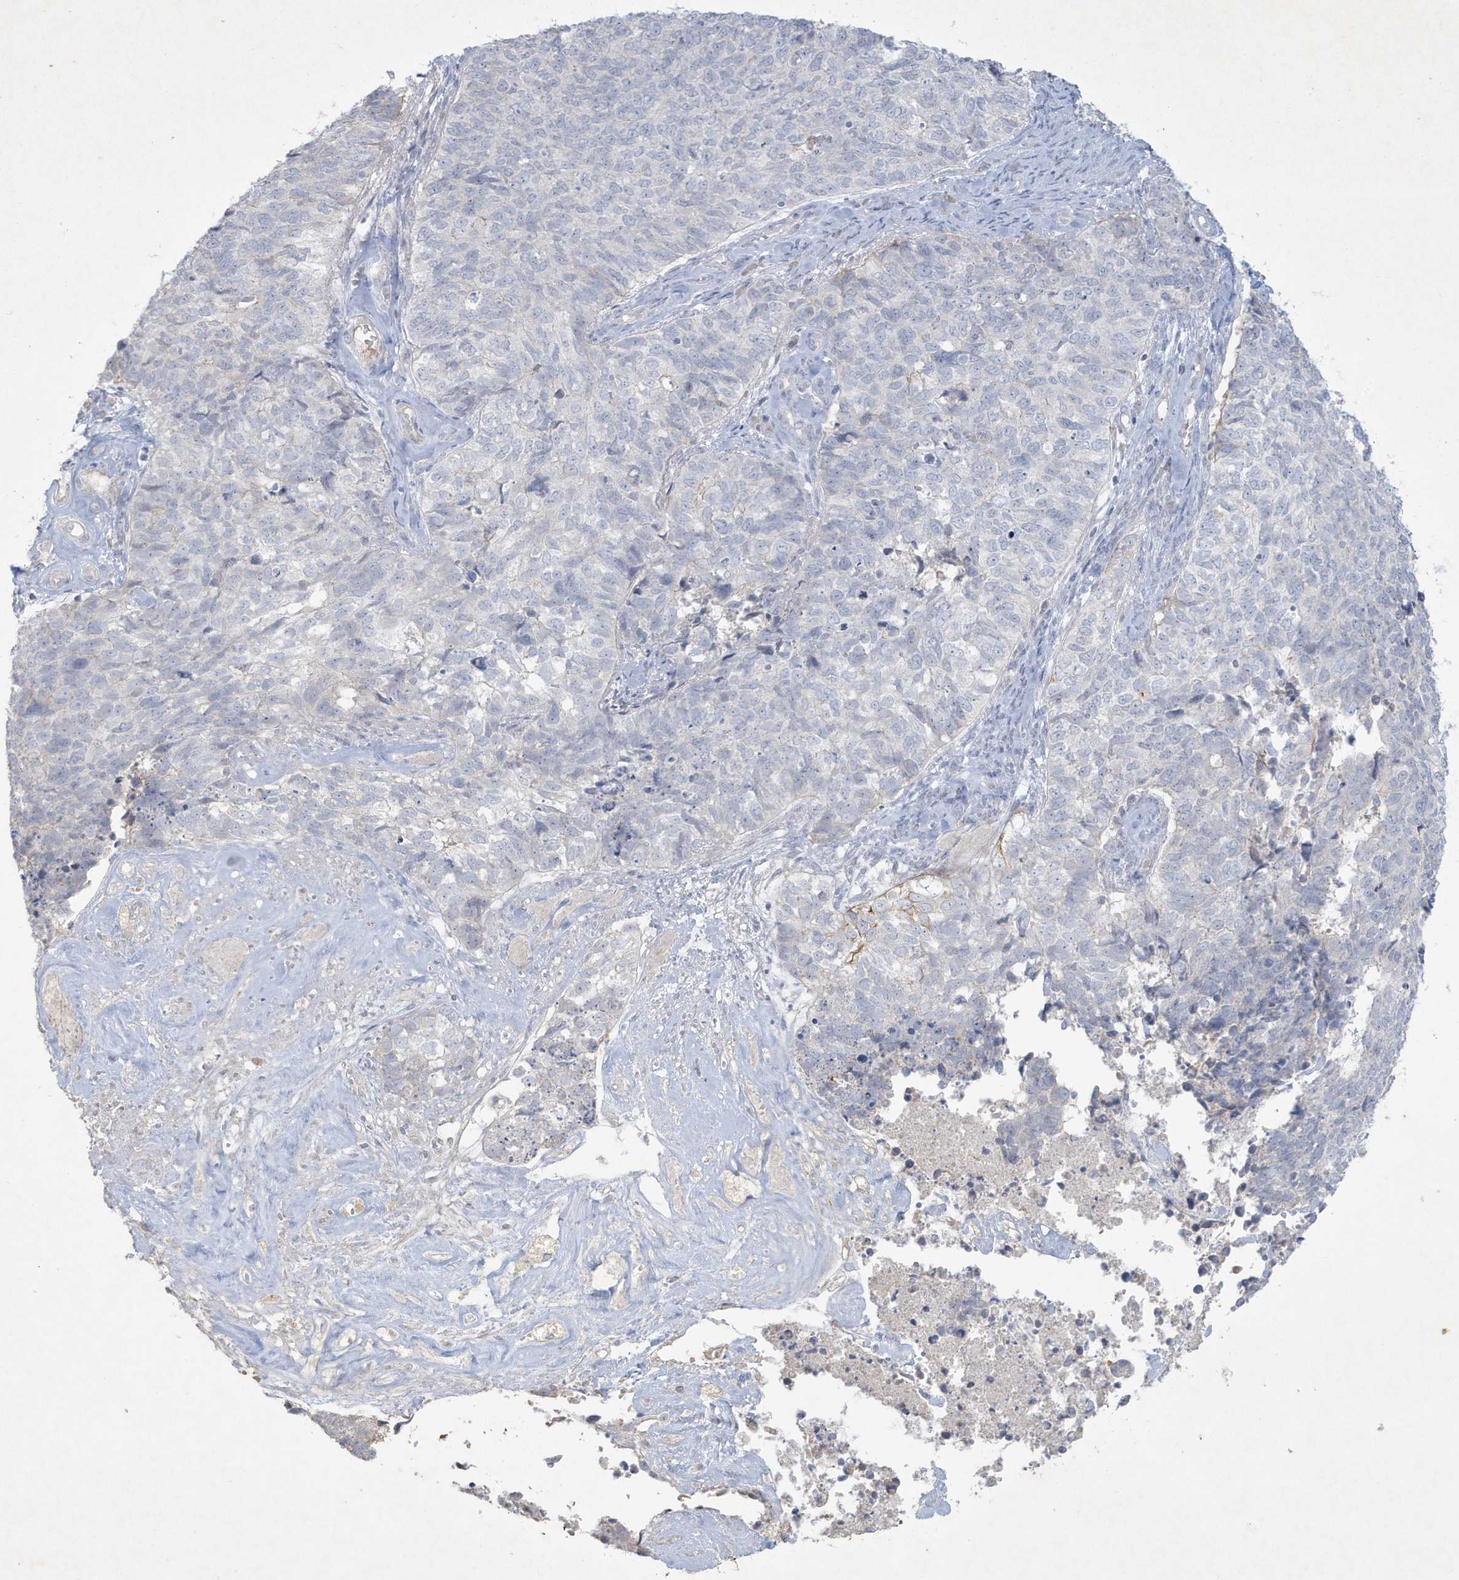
{"staining": {"intensity": "weak", "quantity": "<25%", "location": "cytoplasmic/membranous"}, "tissue": "cervical cancer", "cell_type": "Tumor cells", "image_type": "cancer", "snomed": [{"axis": "morphology", "description": "Squamous cell carcinoma, NOS"}, {"axis": "topography", "description": "Cervix"}], "caption": "Cervical cancer was stained to show a protein in brown. There is no significant expression in tumor cells.", "gene": "CCDC24", "patient": {"sex": "female", "age": 63}}